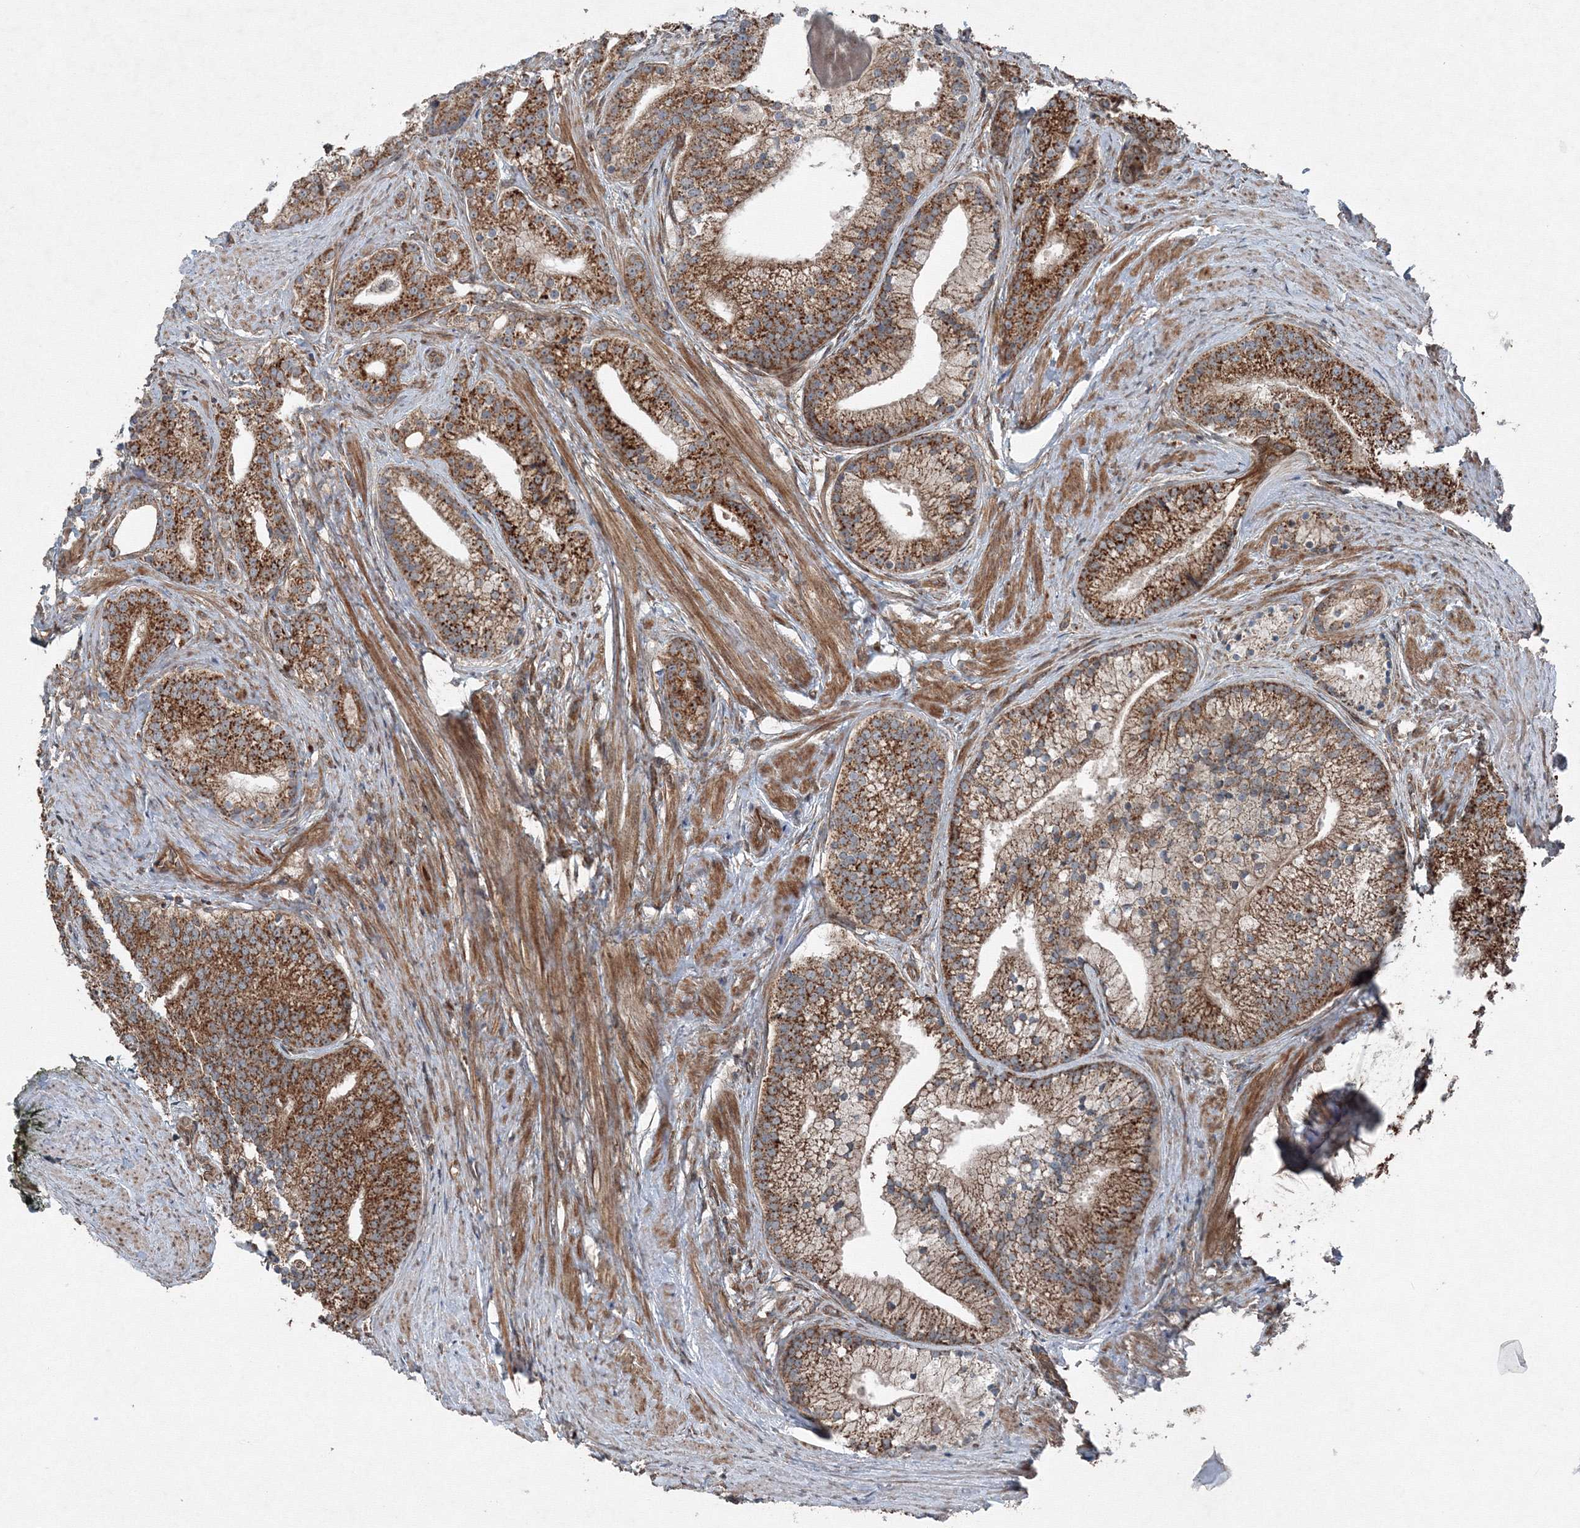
{"staining": {"intensity": "moderate", "quantity": ">75%", "location": "cytoplasmic/membranous"}, "tissue": "prostate cancer", "cell_type": "Tumor cells", "image_type": "cancer", "snomed": [{"axis": "morphology", "description": "Adenocarcinoma, Low grade"}, {"axis": "topography", "description": "Prostate"}], "caption": "Prostate cancer stained with DAB immunohistochemistry (IHC) shows medium levels of moderate cytoplasmic/membranous expression in approximately >75% of tumor cells.", "gene": "COPS7B", "patient": {"sex": "male", "age": 71}}